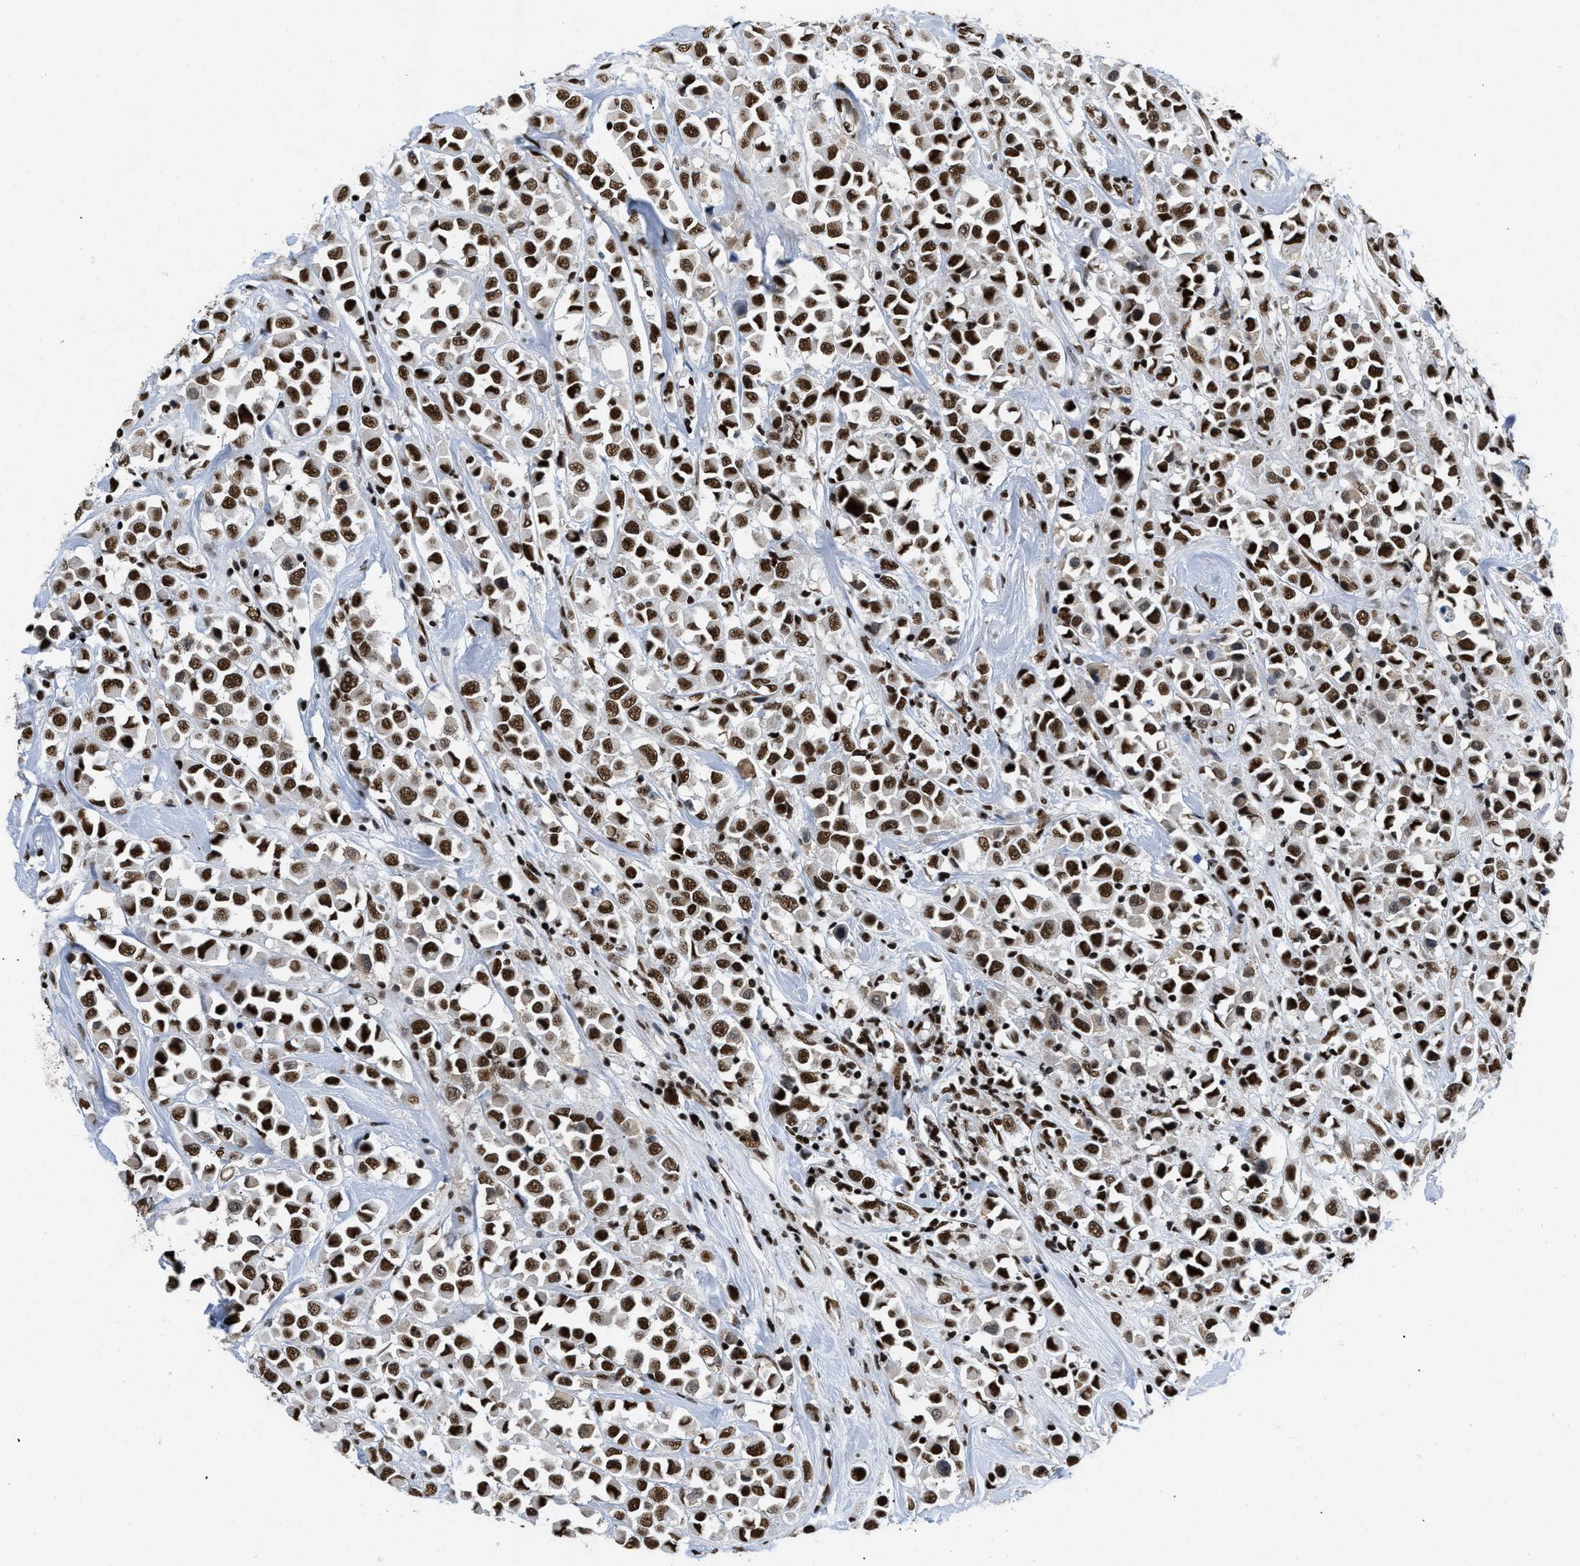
{"staining": {"intensity": "strong", "quantity": ">75%", "location": "nuclear"}, "tissue": "breast cancer", "cell_type": "Tumor cells", "image_type": "cancer", "snomed": [{"axis": "morphology", "description": "Duct carcinoma"}, {"axis": "topography", "description": "Breast"}], "caption": "This photomicrograph demonstrates IHC staining of breast intraductal carcinoma, with high strong nuclear positivity in about >75% of tumor cells.", "gene": "CREB1", "patient": {"sex": "female", "age": 61}}